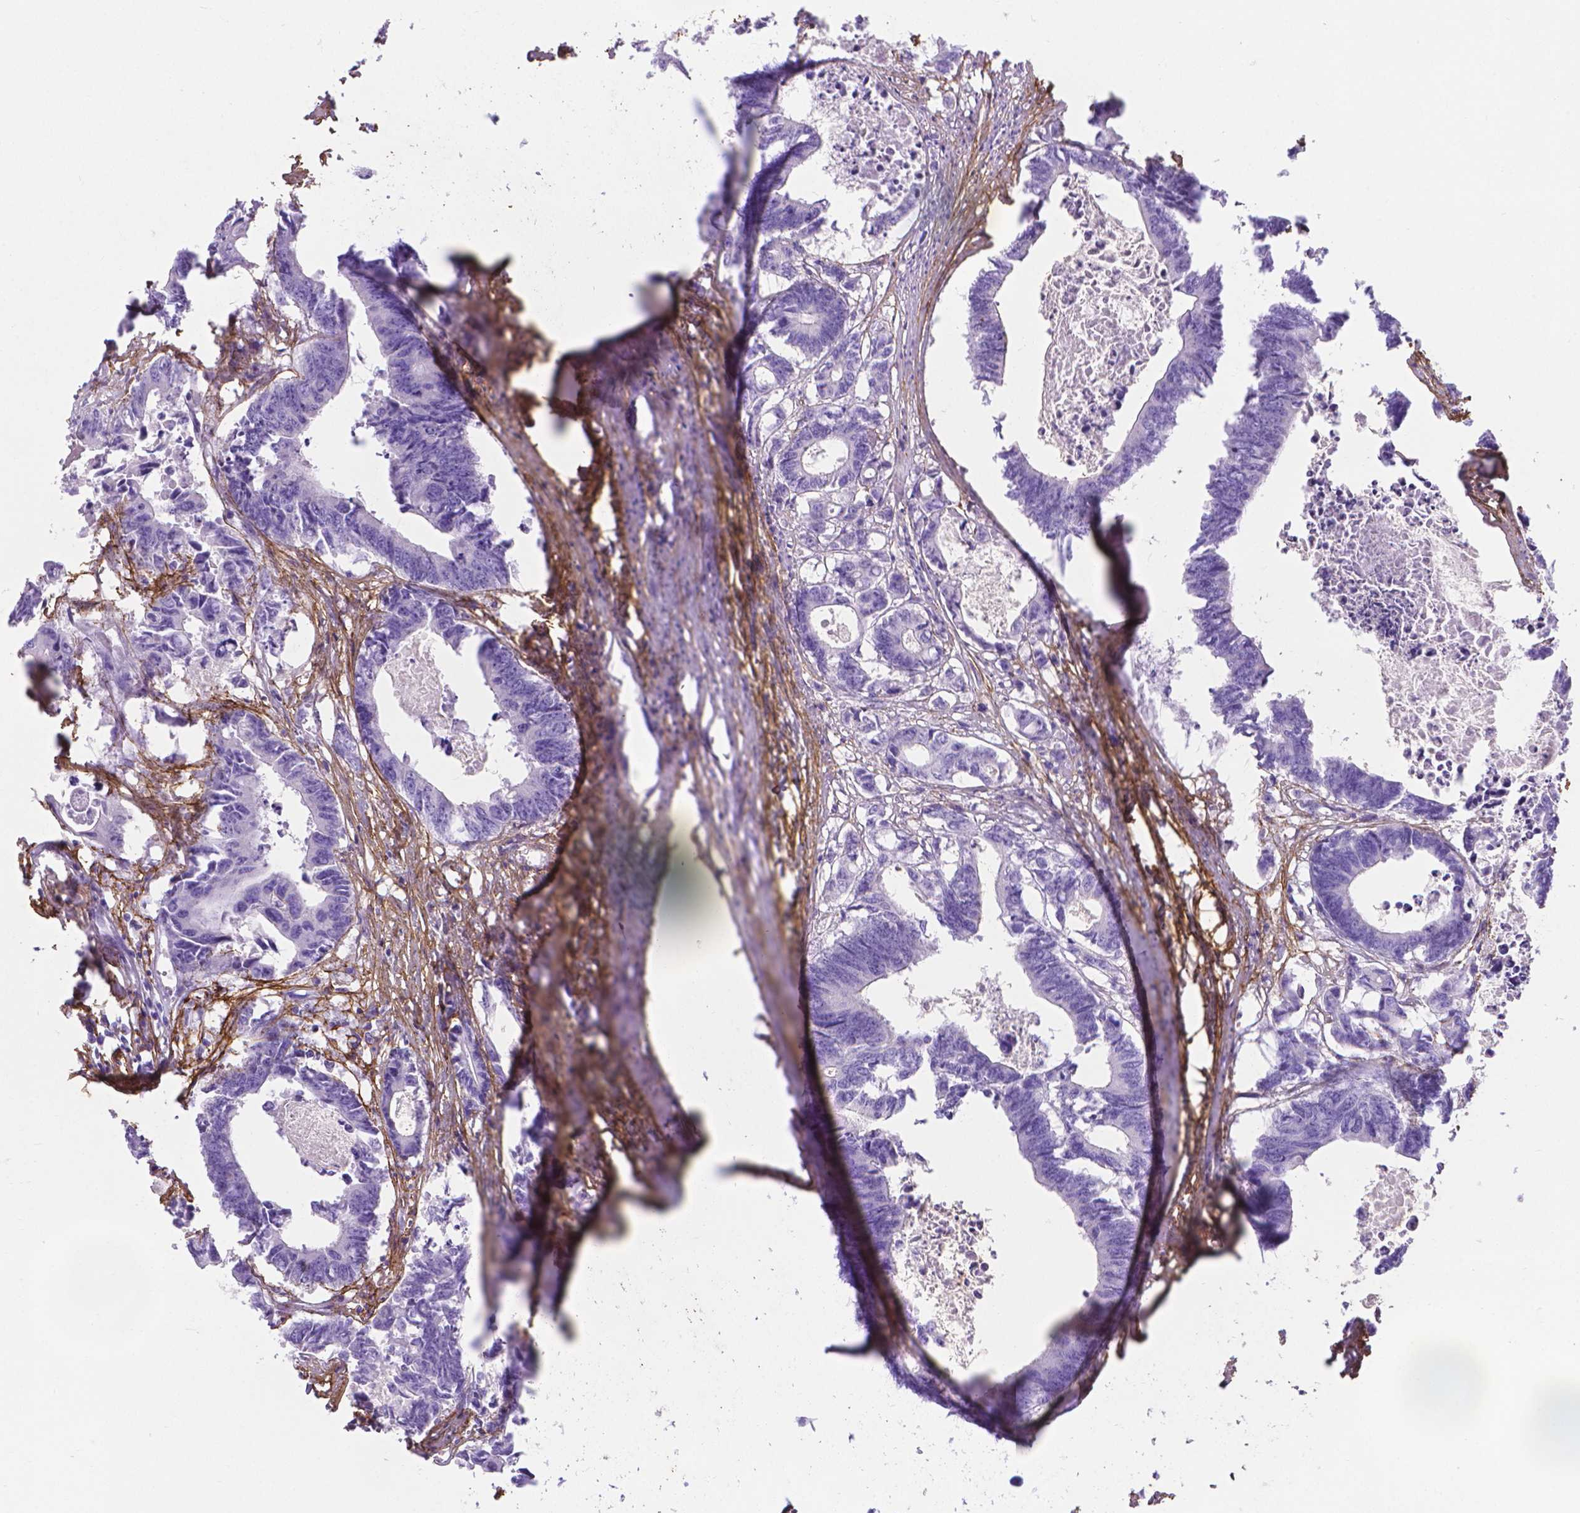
{"staining": {"intensity": "negative", "quantity": "none", "location": "none"}, "tissue": "colorectal cancer", "cell_type": "Tumor cells", "image_type": "cancer", "snomed": [{"axis": "morphology", "description": "Adenocarcinoma, NOS"}, {"axis": "topography", "description": "Rectum"}], "caption": "Adenocarcinoma (colorectal) was stained to show a protein in brown. There is no significant staining in tumor cells. The staining is performed using DAB brown chromogen with nuclei counter-stained in using hematoxylin.", "gene": "MFAP2", "patient": {"sex": "male", "age": 54}}